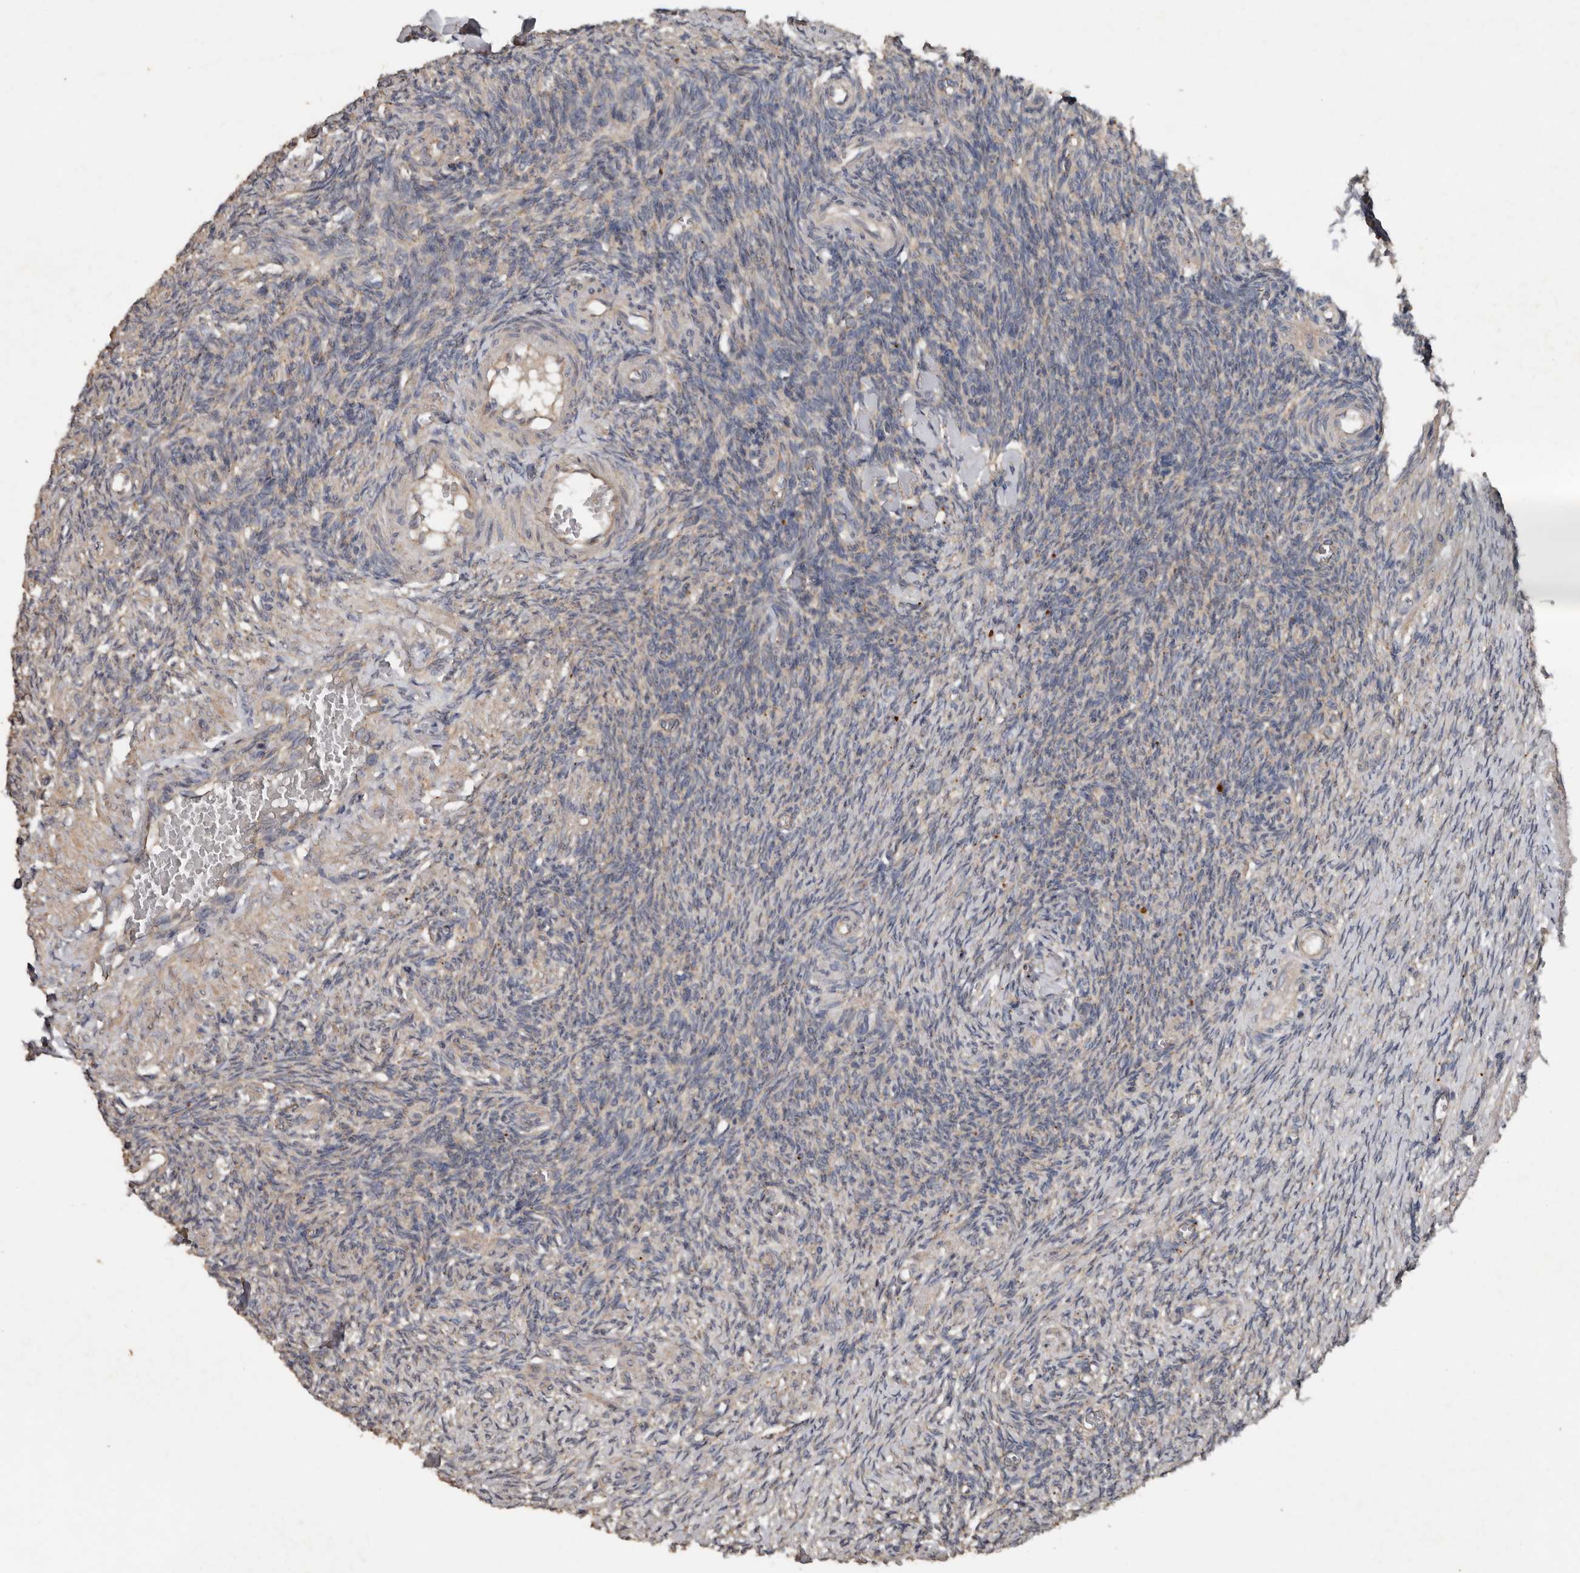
{"staining": {"intensity": "weak", "quantity": "25%-75%", "location": "cytoplasmic/membranous"}, "tissue": "ovary", "cell_type": "Ovarian stroma cells", "image_type": "normal", "snomed": [{"axis": "morphology", "description": "Normal tissue, NOS"}, {"axis": "topography", "description": "Ovary"}], "caption": "Immunohistochemical staining of normal ovary exhibits weak cytoplasmic/membranous protein positivity in approximately 25%-75% of ovarian stroma cells. Using DAB (3,3'-diaminobenzidine) (brown) and hematoxylin (blue) stains, captured at high magnification using brightfield microscopy.", "gene": "HYAL4", "patient": {"sex": "female", "age": 27}}